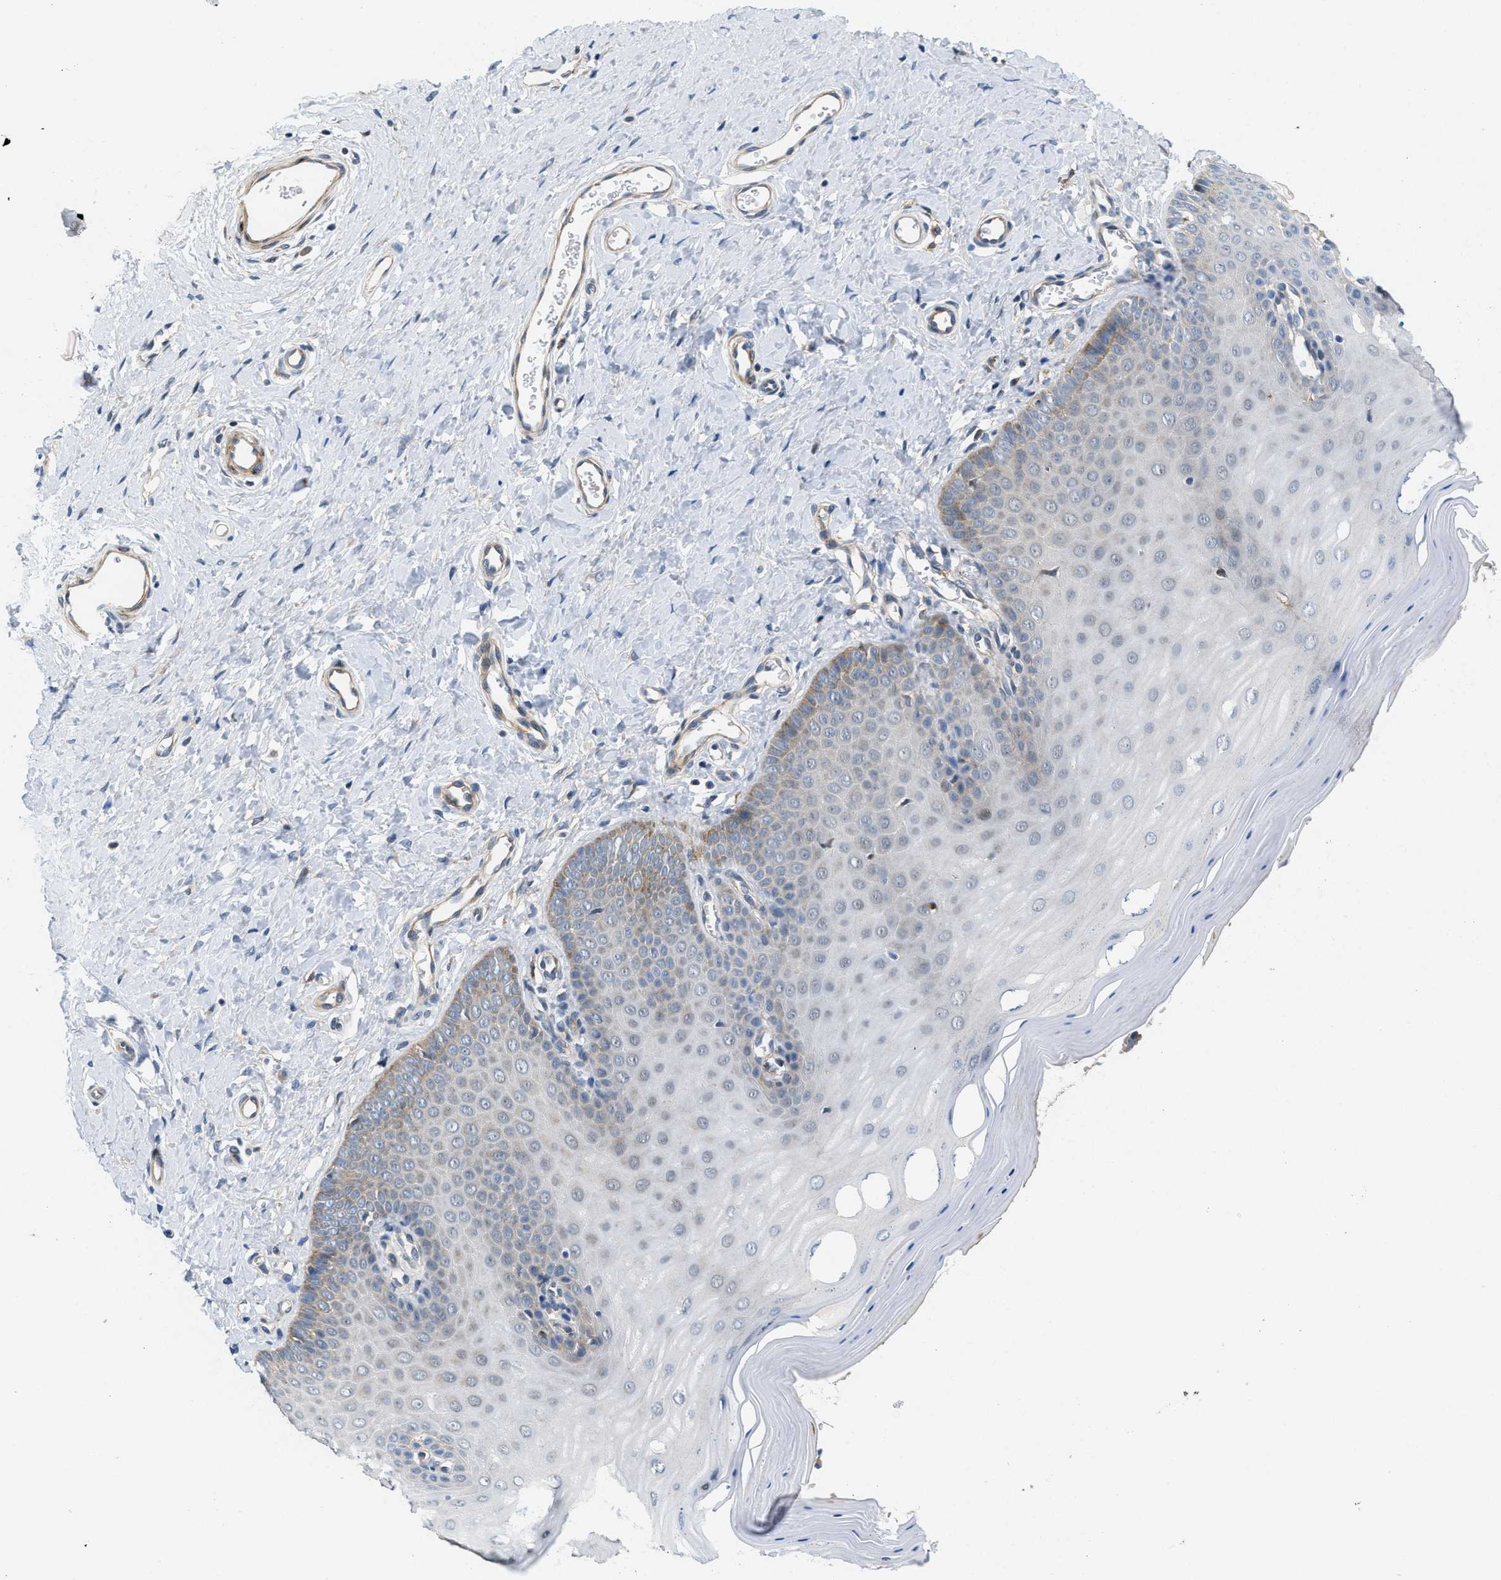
{"staining": {"intensity": "moderate", "quantity": "<25%", "location": "cytoplasmic/membranous"}, "tissue": "cervix", "cell_type": "Squamous epithelial cells", "image_type": "normal", "snomed": [{"axis": "morphology", "description": "Normal tissue, NOS"}, {"axis": "topography", "description": "Cervix"}], "caption": "An IHC histopathology image of benign tissue is shown. Protein staining in brown highlights moderate cytoplasmic/membranous positivity in cervix within squamous epithelial cells.", "gene": "ZNF599", "patient": {"sex": "female", "age": 55}}